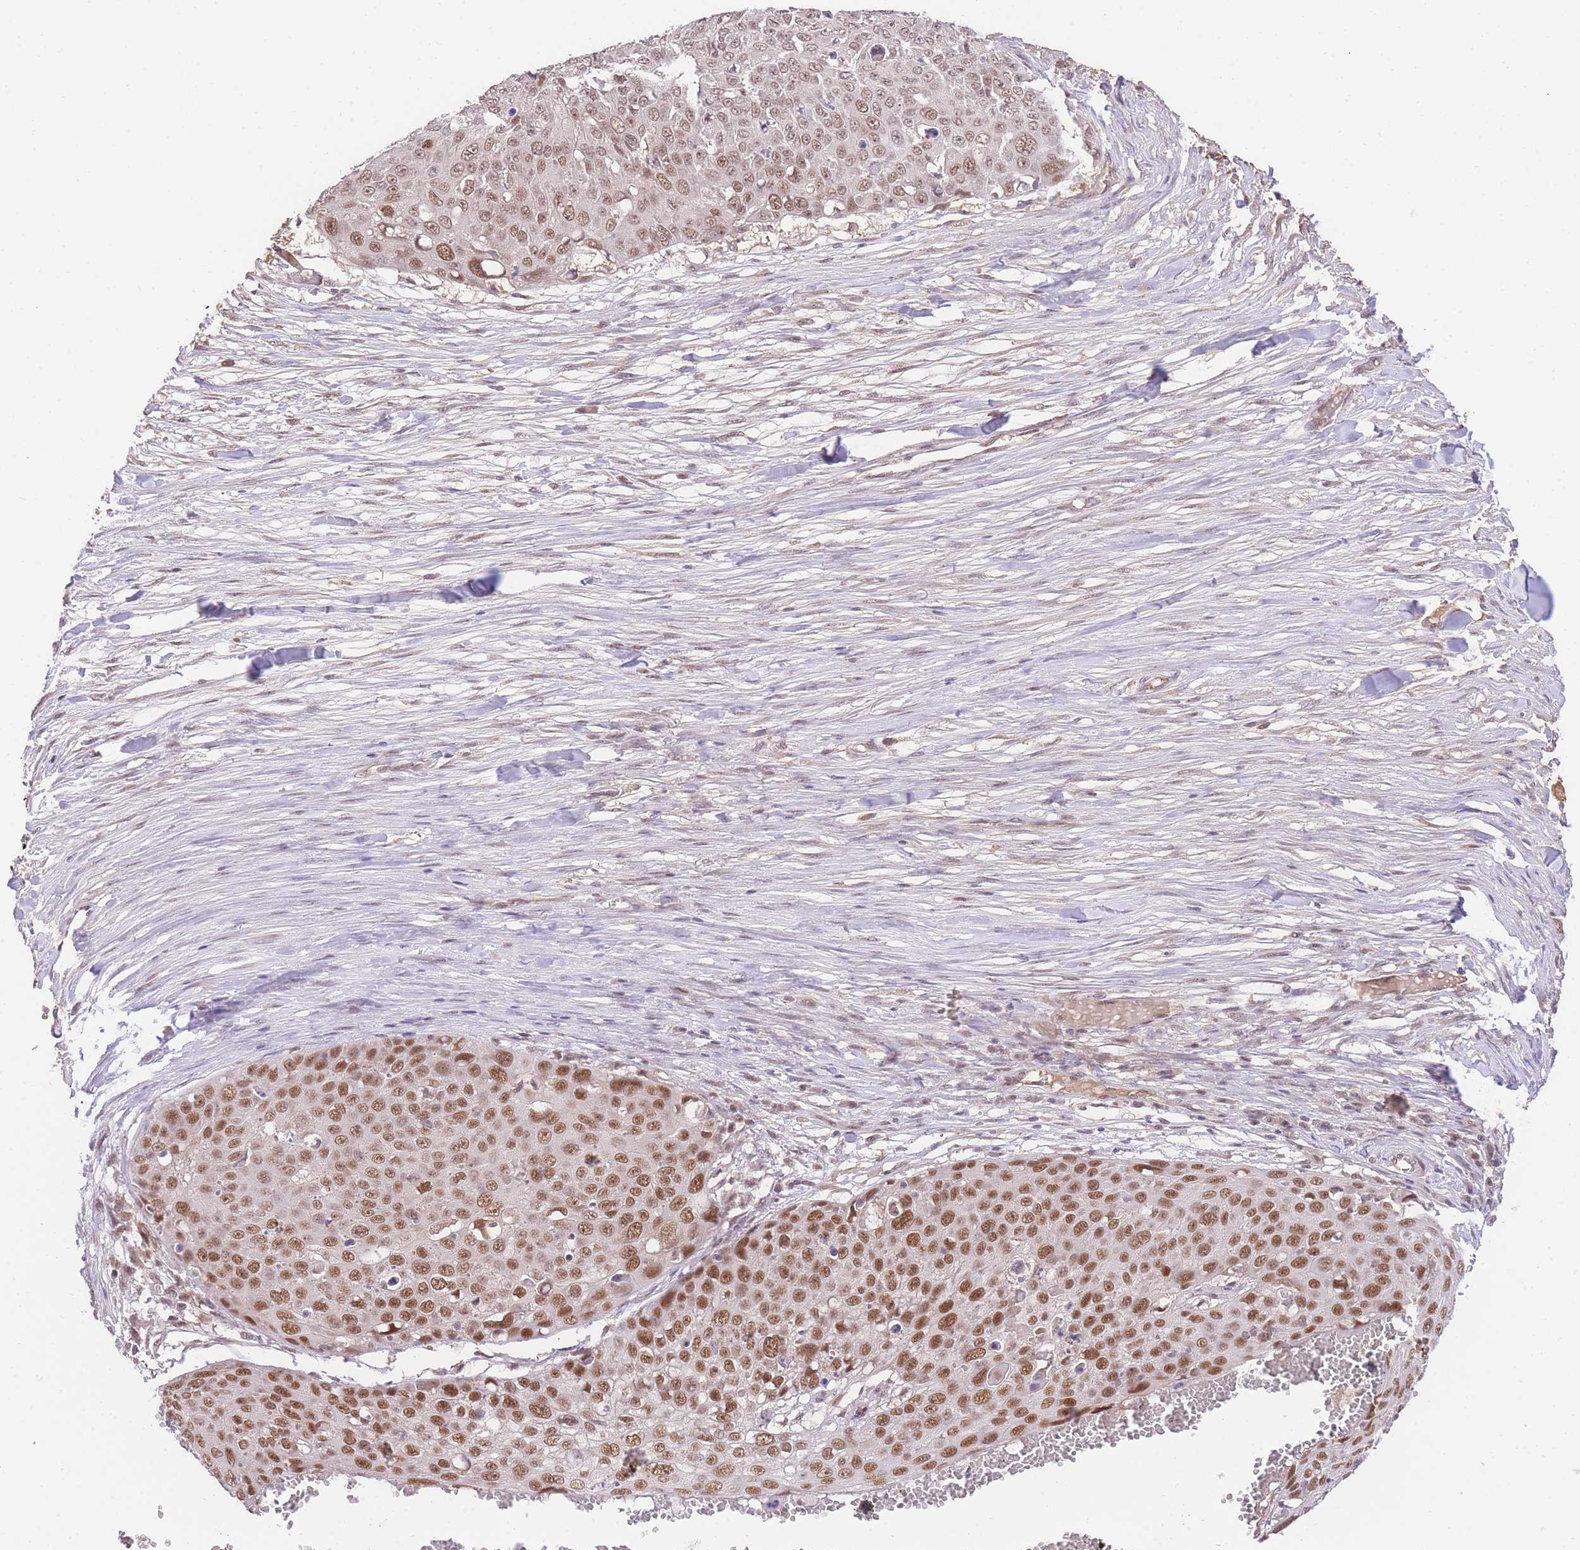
{"staining": {"intensity": "moderate", "quantity": ">75%", "location": "nuclear"}, "tissue": "skin cancer", "cell_type": "Tumor cells", "image_type": "cancer", "snomed": [{"axis": "morphology", "description": "Squamous cell carcinoma, NOS"}, {"axis": "topography", "description": "Skin"}], "caption": "Immunohistochemistry (IHC) micrograph of human squamous cell carcinoma (skin) stained for a protein (brown), which reveals medium levels of moderate nuclear positivity in approximately >75% of tumor cells.", "gene": "UBXN7", "patient": {"sex": "male", "age": 71}}